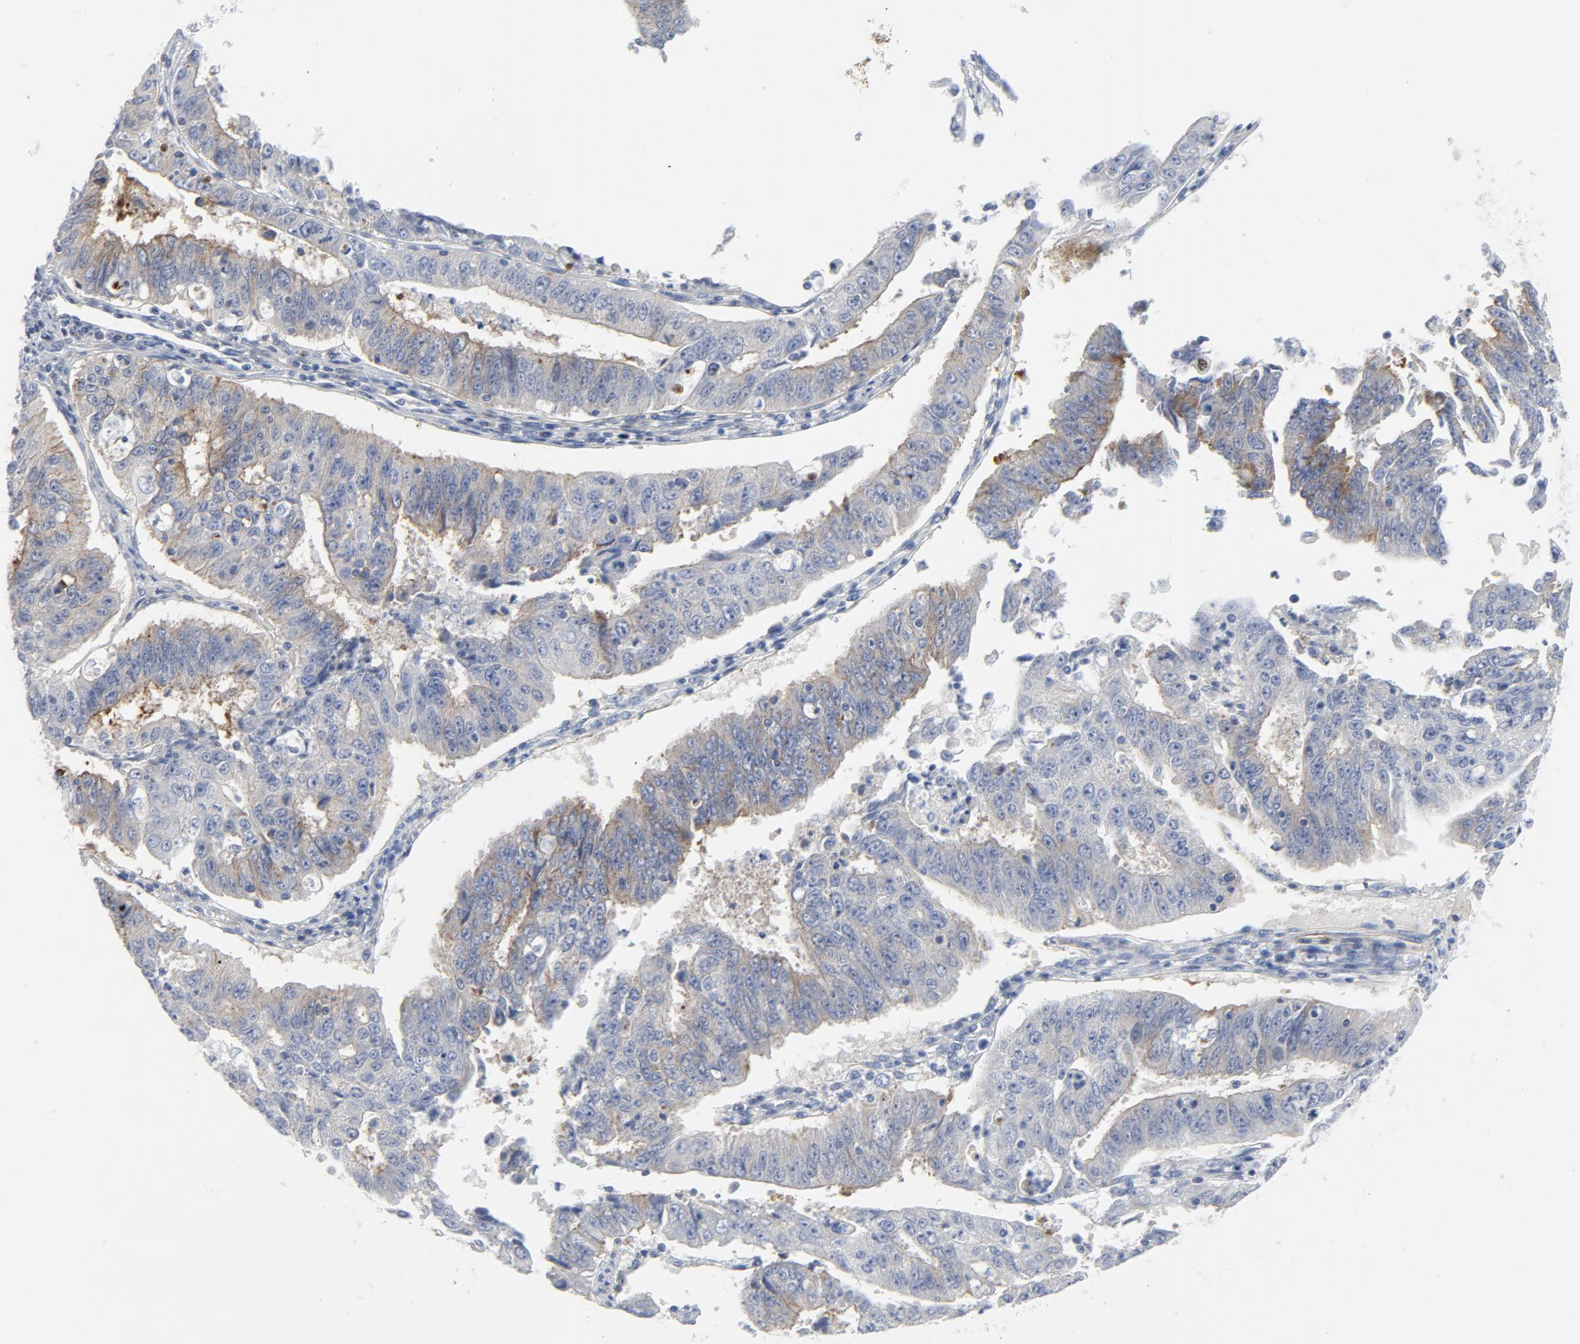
{"staining": {"intensity": "weak", "quantity": "<25%", "location": "cytoplasmic/membranous"}, "tissue": "endometrial cancer", "cell_type": "Tumor cells", "image_type": "cancer", "snomed": [{"axis": "morphology", "description": "Adenocarcinoma, NOS"}, {"axis": "topography", "description": "Endometrium"}], "caption": "Histopathology image shows no protein staining in tumor cells of endometrial cancer (adenocarcinoma) tissue.", "gene": "TUBB1", "patient": {"sex": "female", "age": 42}}